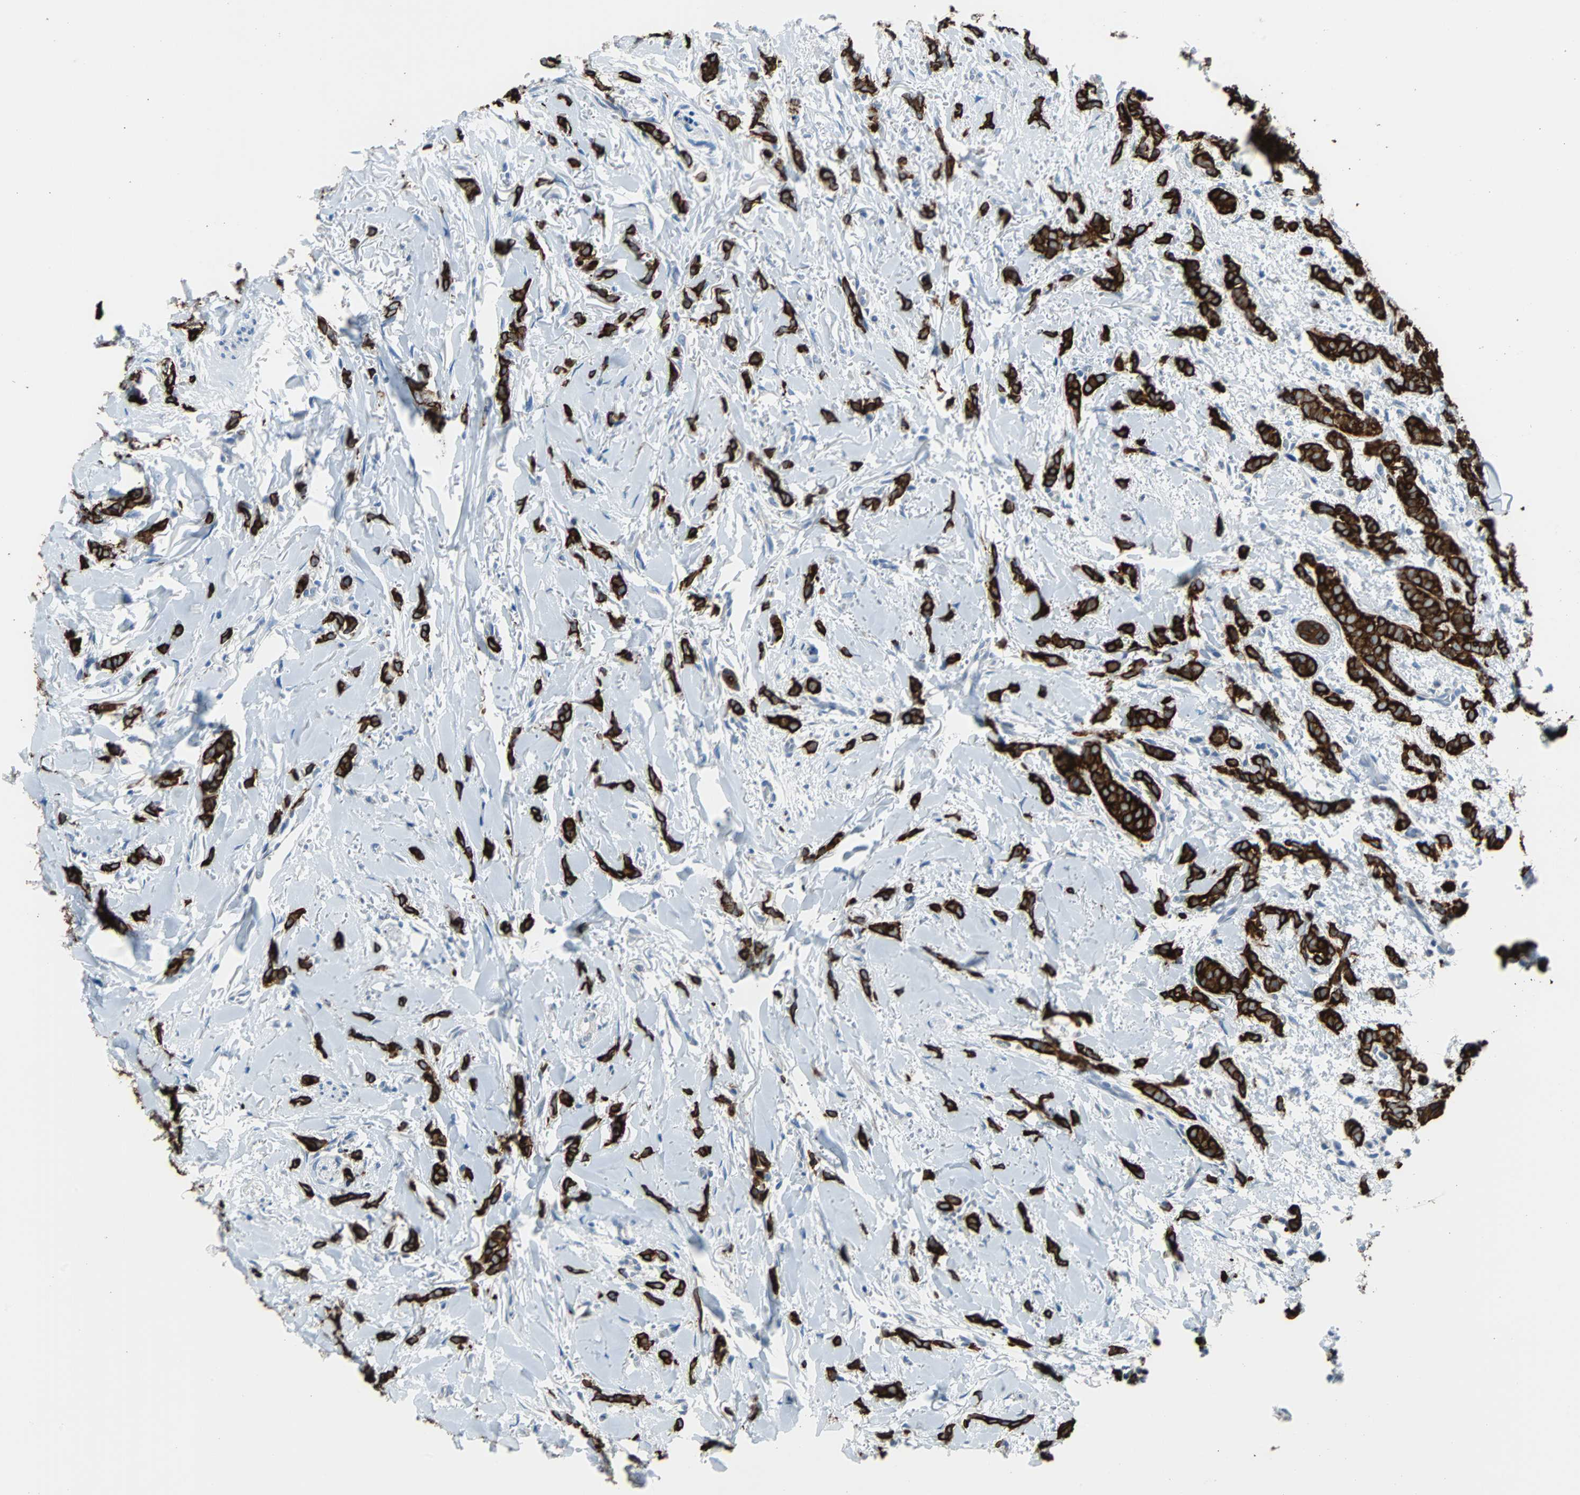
{"staining": {"intensity": "strong", "quantity": ">75%", "location": "cytoplasmic/membranous"}, "tissue": "breast cancer", "cell_type": "Tumor cells", "image_type": "cancer", "snomed": [{"axis": "morphology", "description": "Lobular carcinoma"}, {"axis": "topography", "description": "Skin"}, {"axis": "topography", "description": "Breast"}], "caption": "Protein expression analysis of human breast cancer reveals strong cytoplasmic/membranous expression in about >75% of tumor cells.", "gene": "KRT7", "patient": {"sex": "female", "age": 46}}